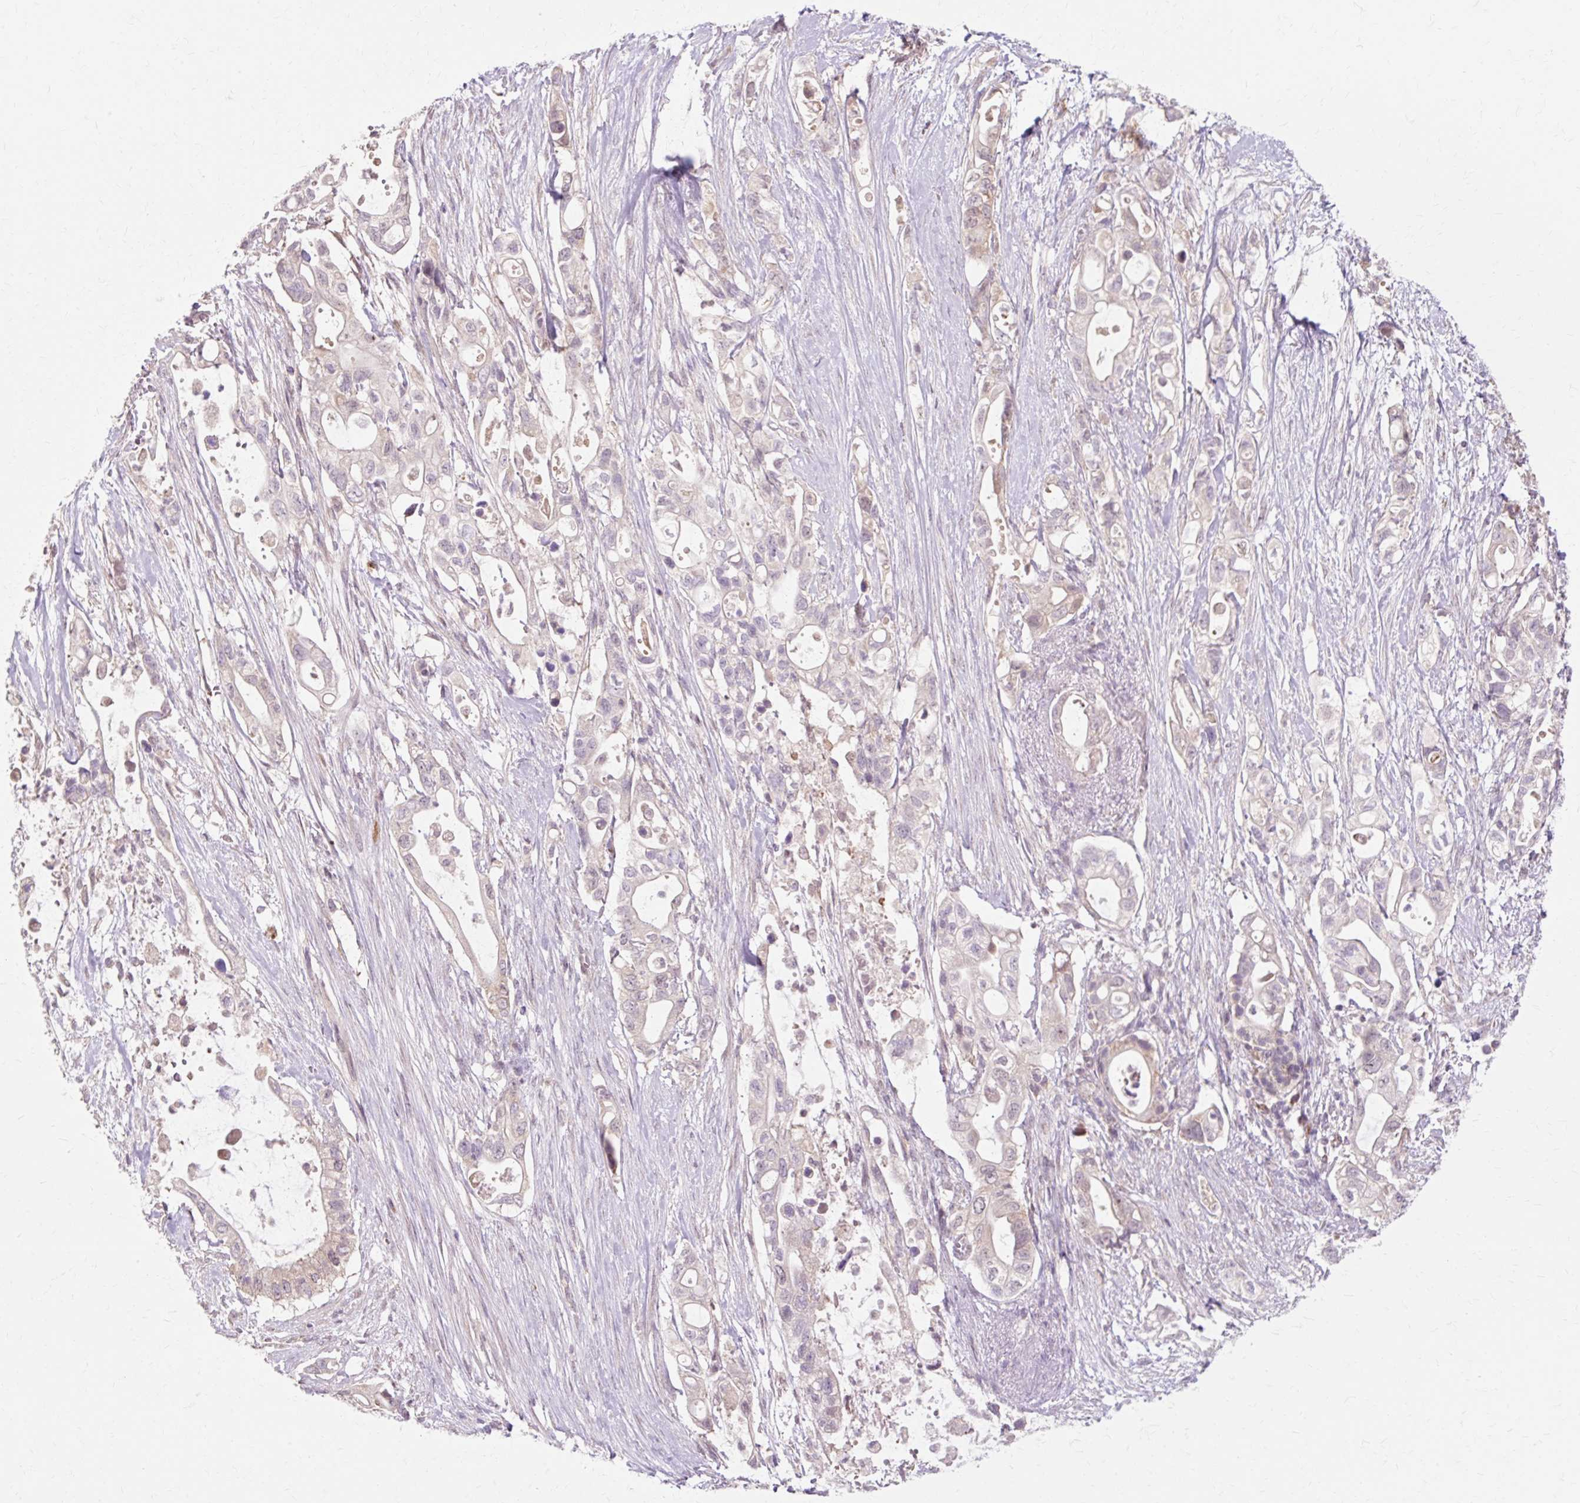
{"staining": {"intensity": "weak", "quantity": "<25%", "location": "cytoplasmic/membranous"}, "tissue": "pancreatic cancer", "cell_type": "Tumor cells", "image_type": "cancer", "snomed": [{"axis": "morphology", "description": "Adenocarcinoma, NOS"}, {"axis": "topography", "description": "Pancreas"}], "caption": "Image shows no significant protein staining in tumor cells of pancreatic adenocarcinoma.", "gene": "GEMIN2", "patient": {"sex": "female", "age": 72}}